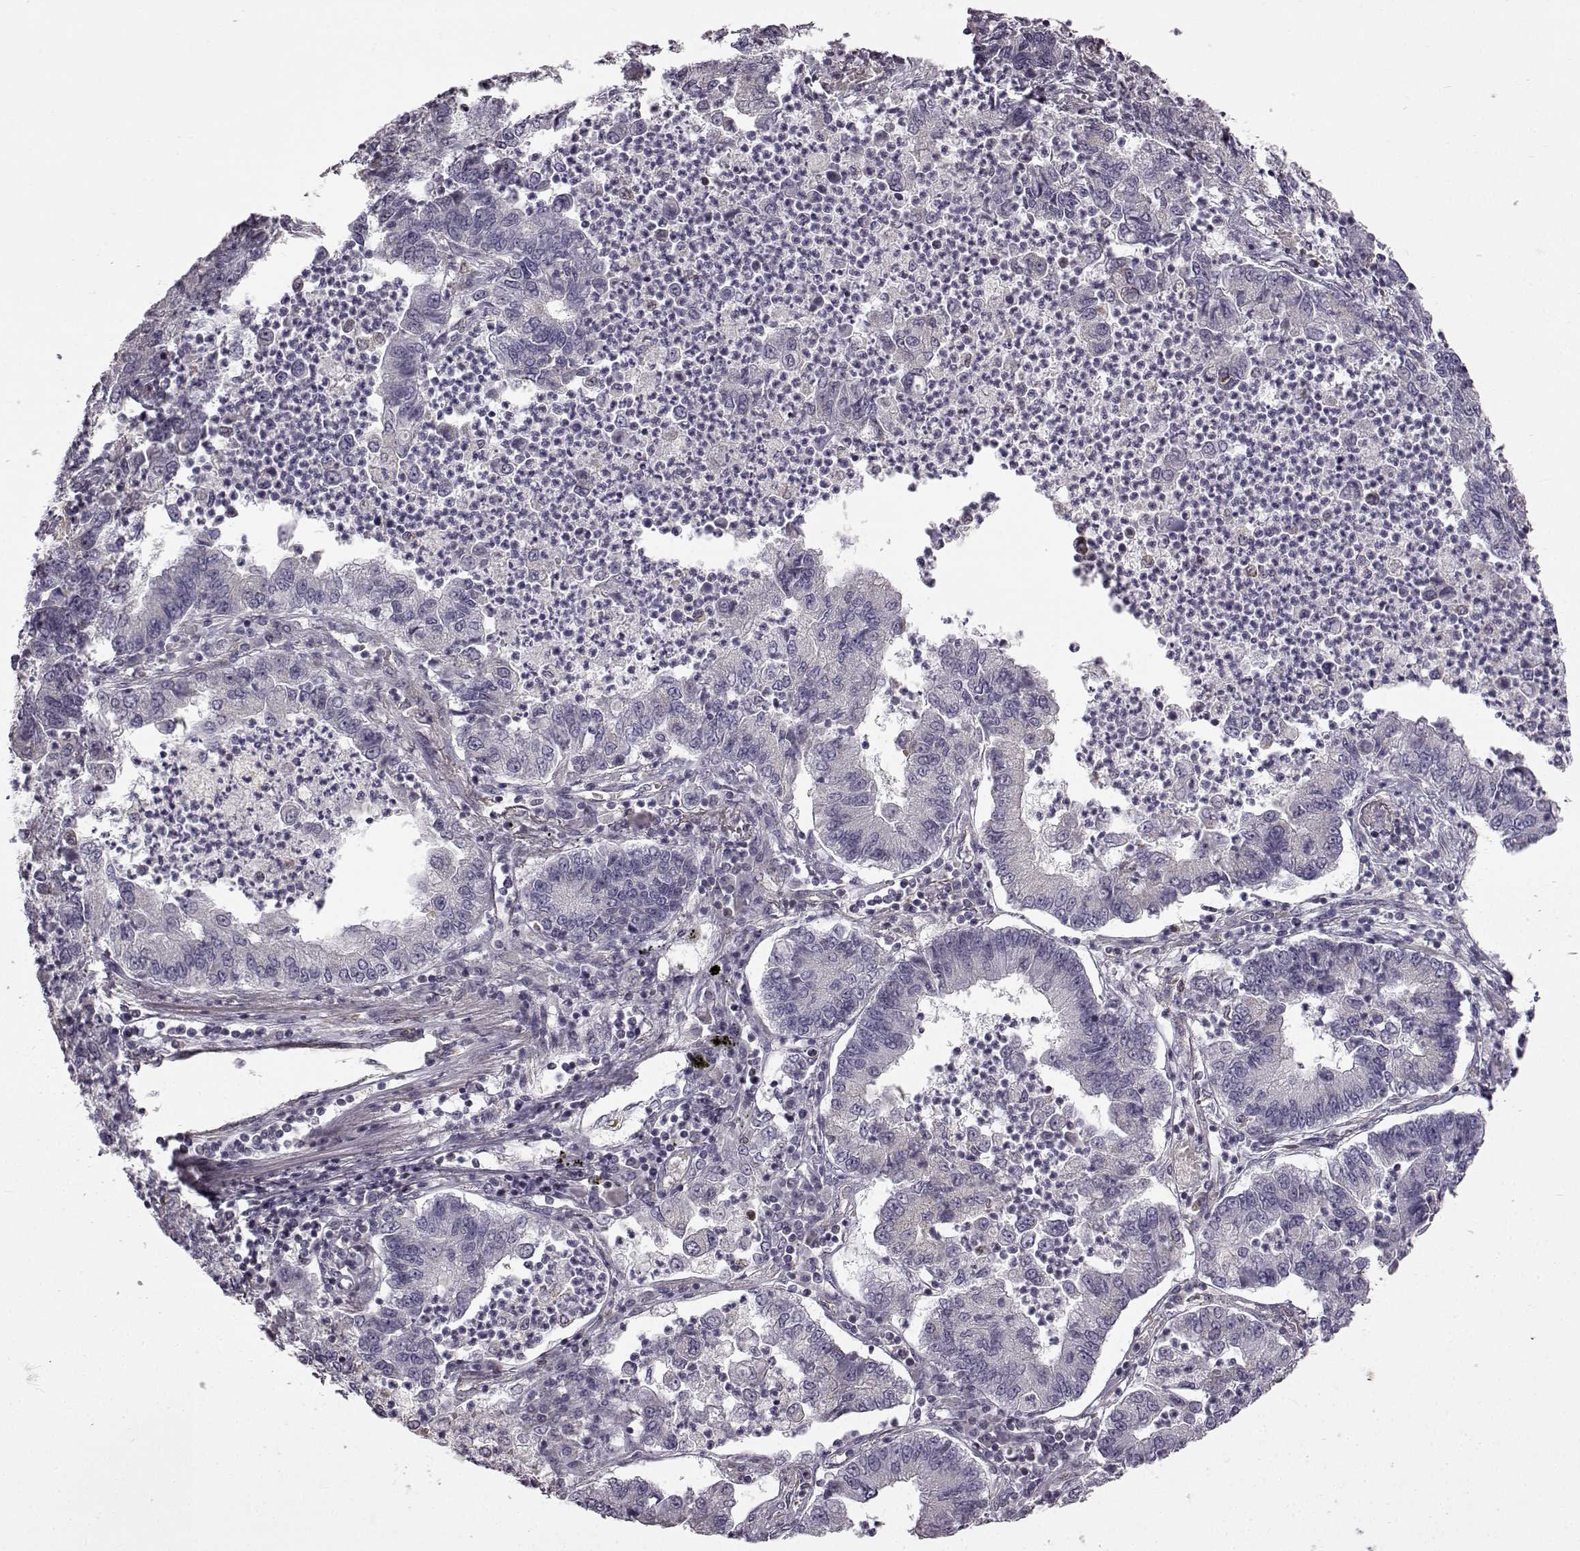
{"staining": {"intensity": "negative", "quantity": "none", "location": "none"}, "tissue": "lung cancer", "cell_type": "Tumor cells", "image_type": "cancer", "snomed": [{"axis": "morphology", "description": "Adenocarcinoma, NOS"}, {"axis": "topography", "description": "Lung"}], "caption": "A photomicrograph of lung cancer stained for a protein shows no brown staining in tumor cells.", "gene": "B3GNT6", "patient": {"sex": "female", "age": 57}}